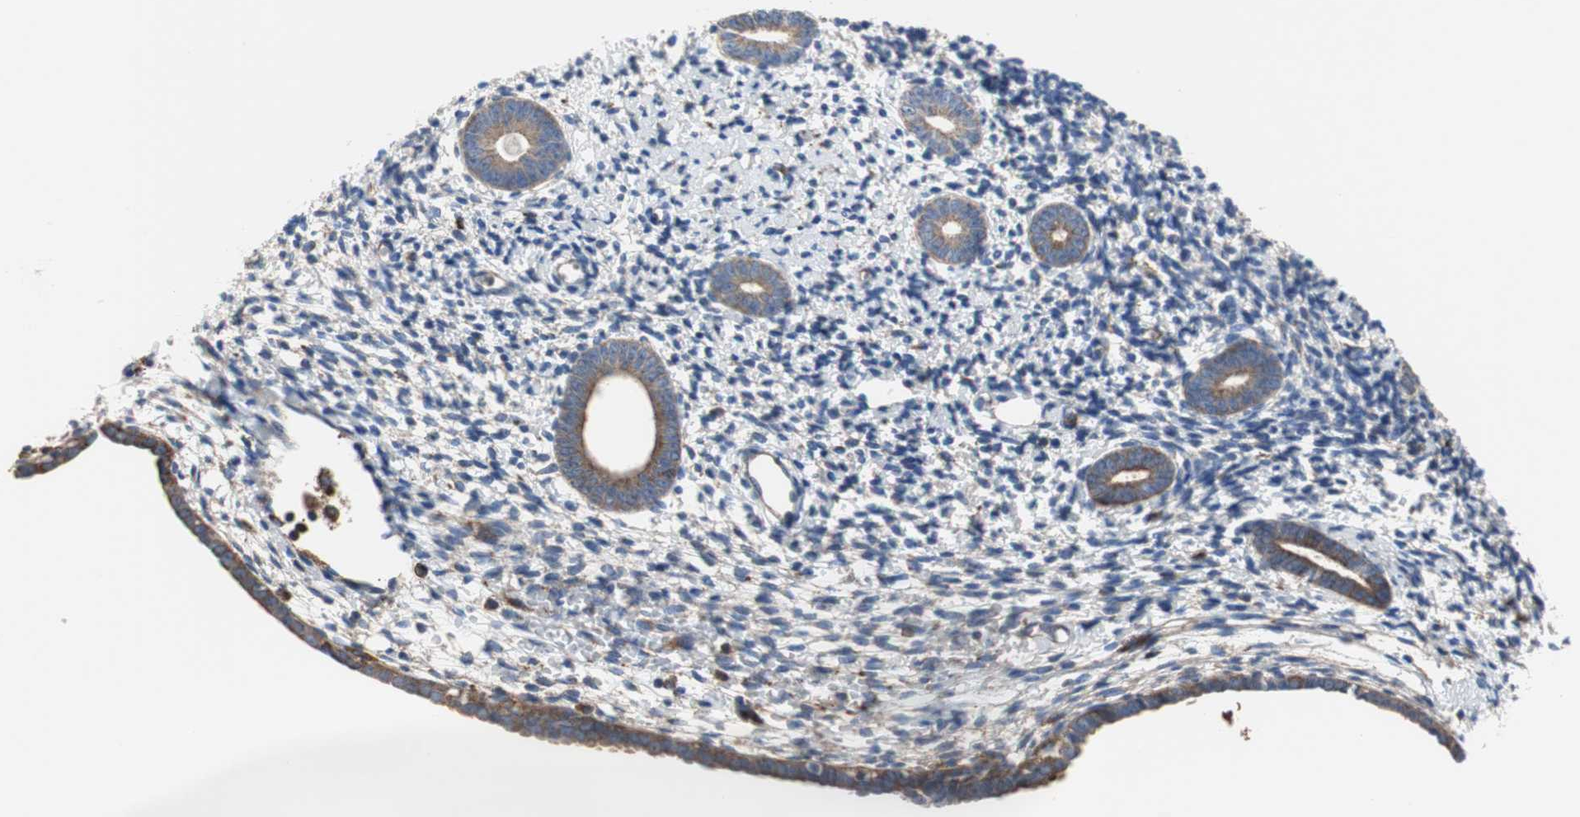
{"staining": {"intensity": "negative", "quantity": "none", "location": "none"}, "tissue": "endometrium", "cell_type": "Cells in endometrial stroma", "image_type": "normal", "snomed": [{"axis": "morphology", "description": "Normal tissue, NOS"}, {"axis": "topography", "description": "Endometrium"}], "caption": "Micrograph shows no significant protein positivity in cells in endometrial stroma of benign endometrium. (Brightfield microscopy of DAB immunohistochemistry (IHC) at high magnification).", "gene": "PLCG2", "patient": {"sex": "female", "age": 71}}